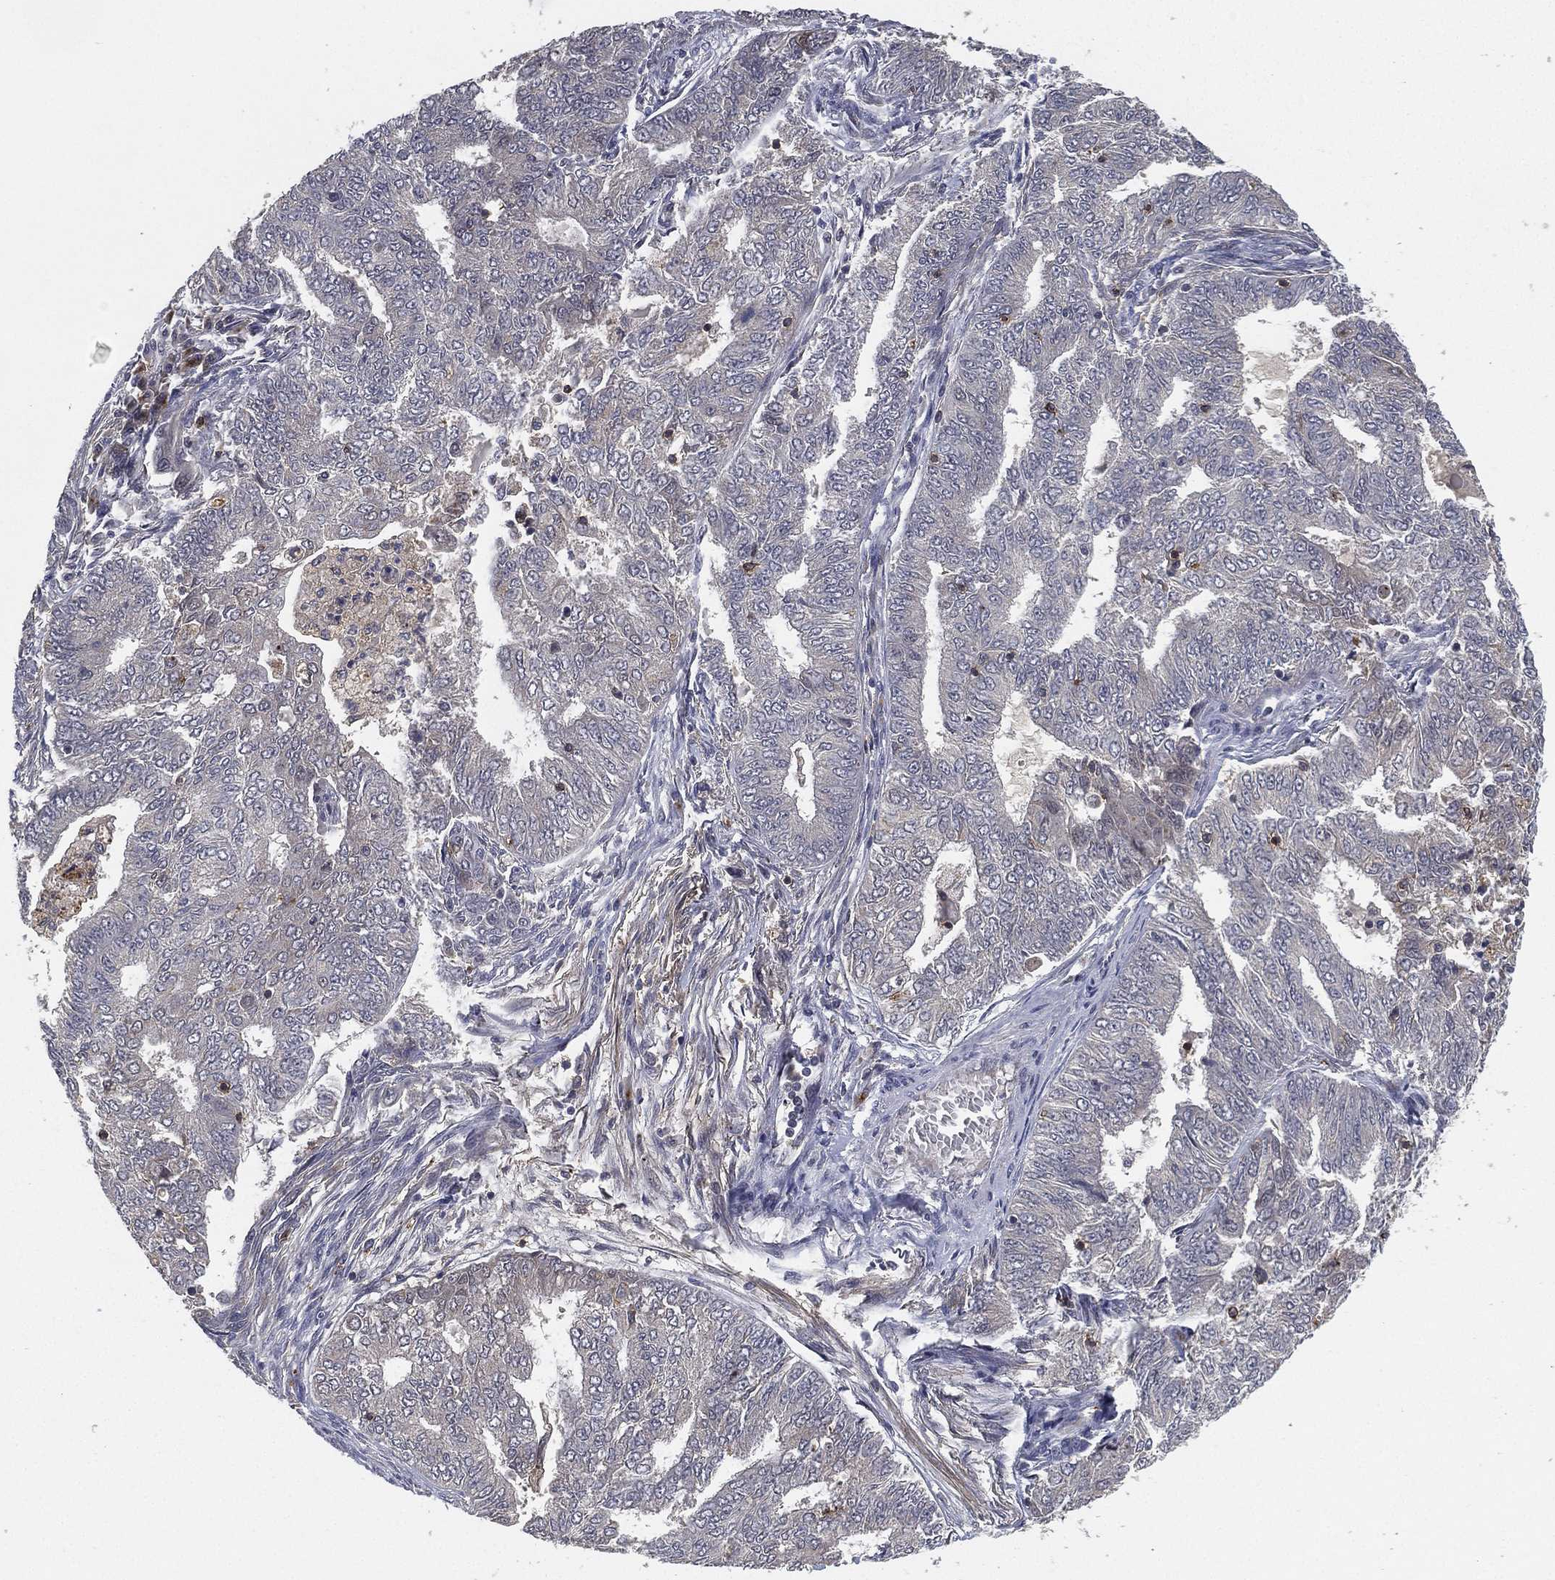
{"staining": {"intensity": "negative", "quantity": "none", "location": "none"}, "tissue": "endometrial cancer", "cell_type": "Tumor cells", "image_type": "cancer", "snomed": [{"axis": "morphology", "description": "Adenocarcinoma, NOS"}, {"axis": "topography", "description": "Endometrium"}], "caption": "Human adenocarcinoma (endometrial) stained for a protein using immunohistochemistry shows no positivity in tumor cells.", "gene": "CFAP251", "patient": {"sex": "female", "age": 62}}